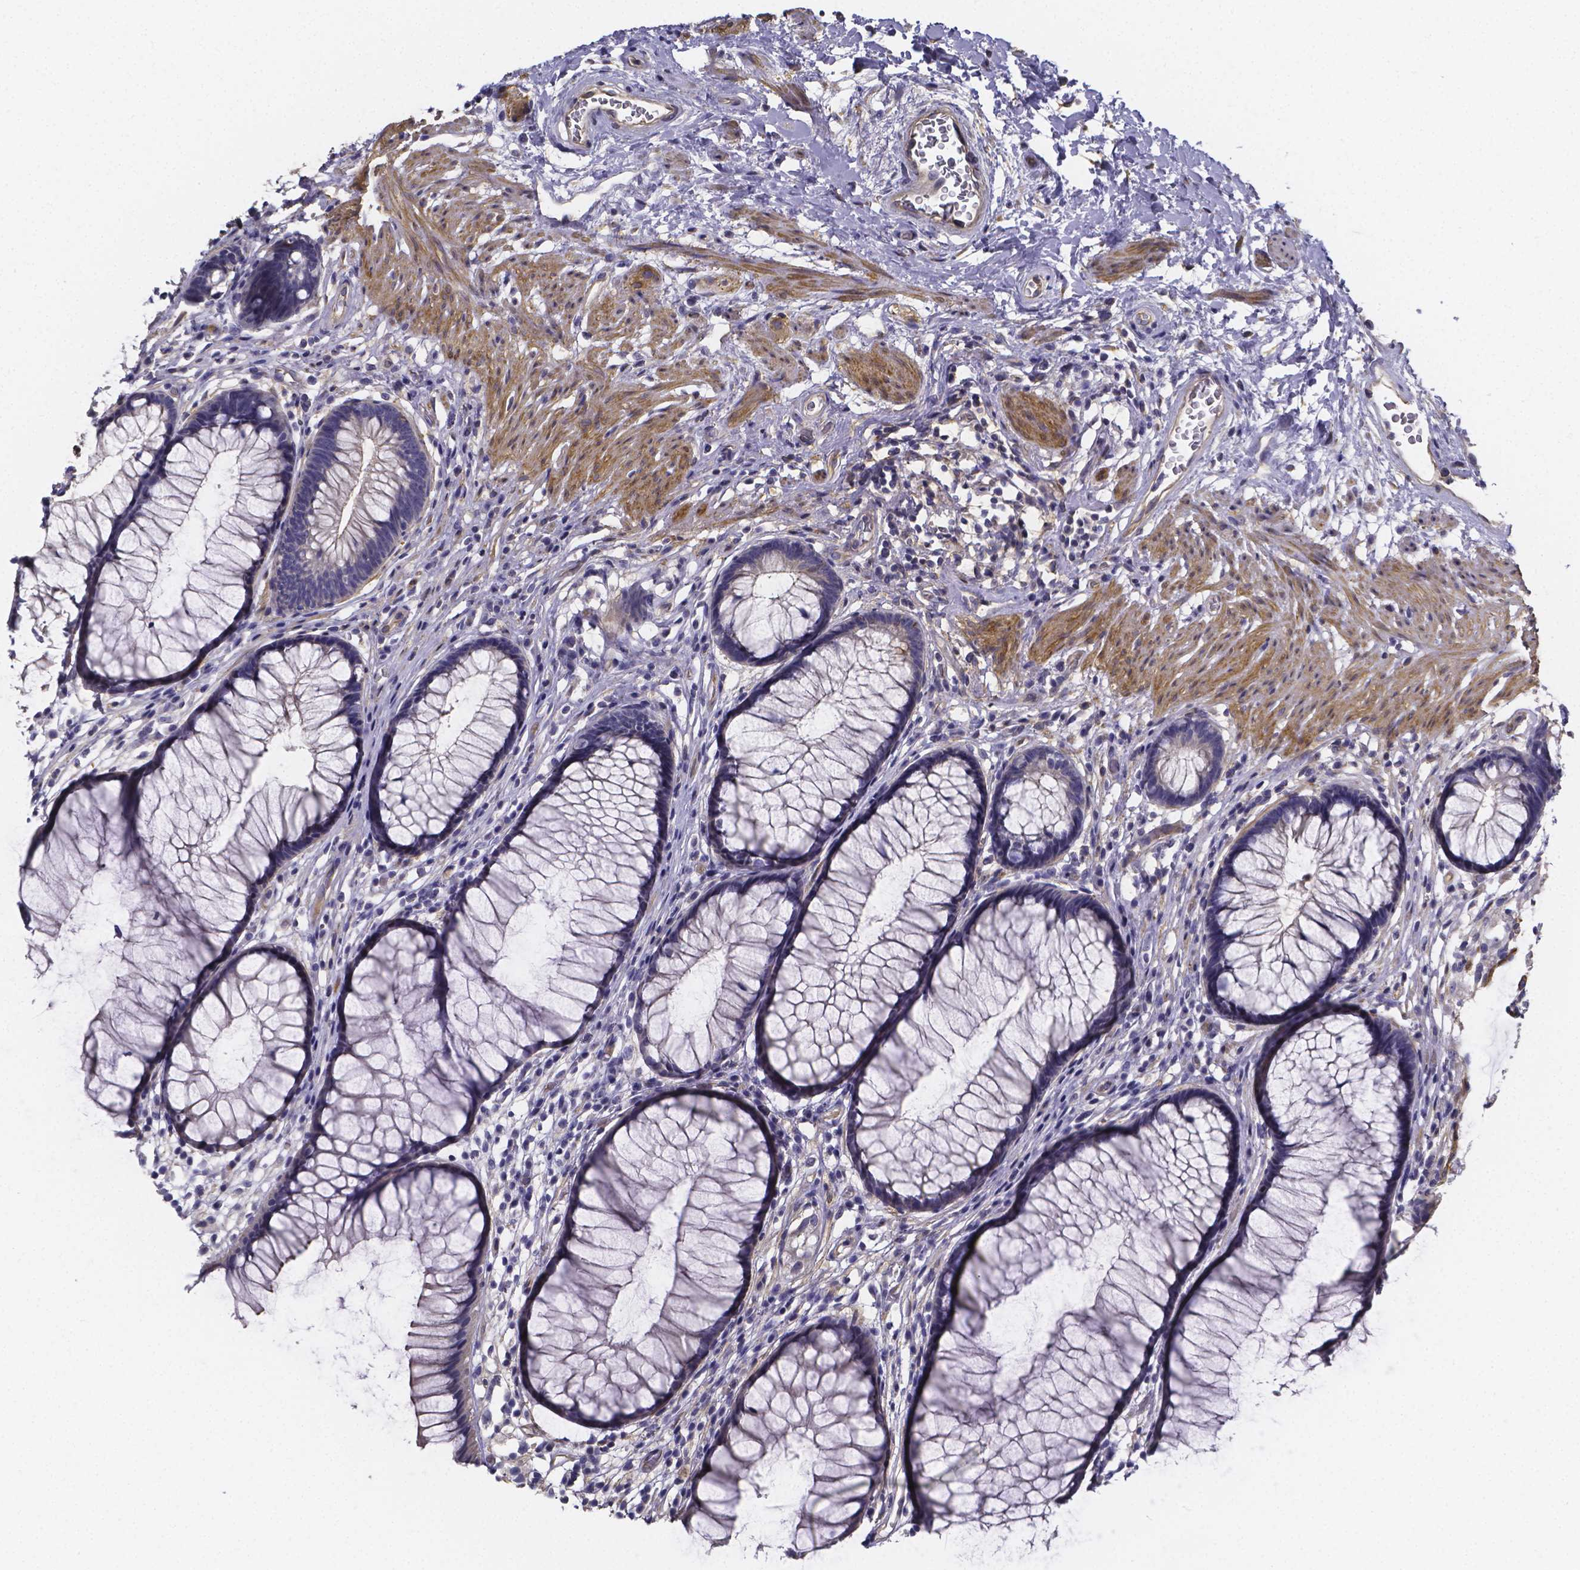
{"staining": {"intensity": "negative", "quantity": "none", "location": "none"}, "tissue": "rectum", "cell_type": "Glandular cells", "image_type": "normal", "snomed": [{"axis": "morphology", "description": "Normal tissue, NOS"}, {"axis": "topography", "description": "Smooth muscle"}, {"axis": "topography", "description": "Rectum"}], "caption": "An image of rectum stained for a protein displays no brown staining in glandular cells.", "gene": "RERG", "patient": {"sex": "male", "age": 53}}